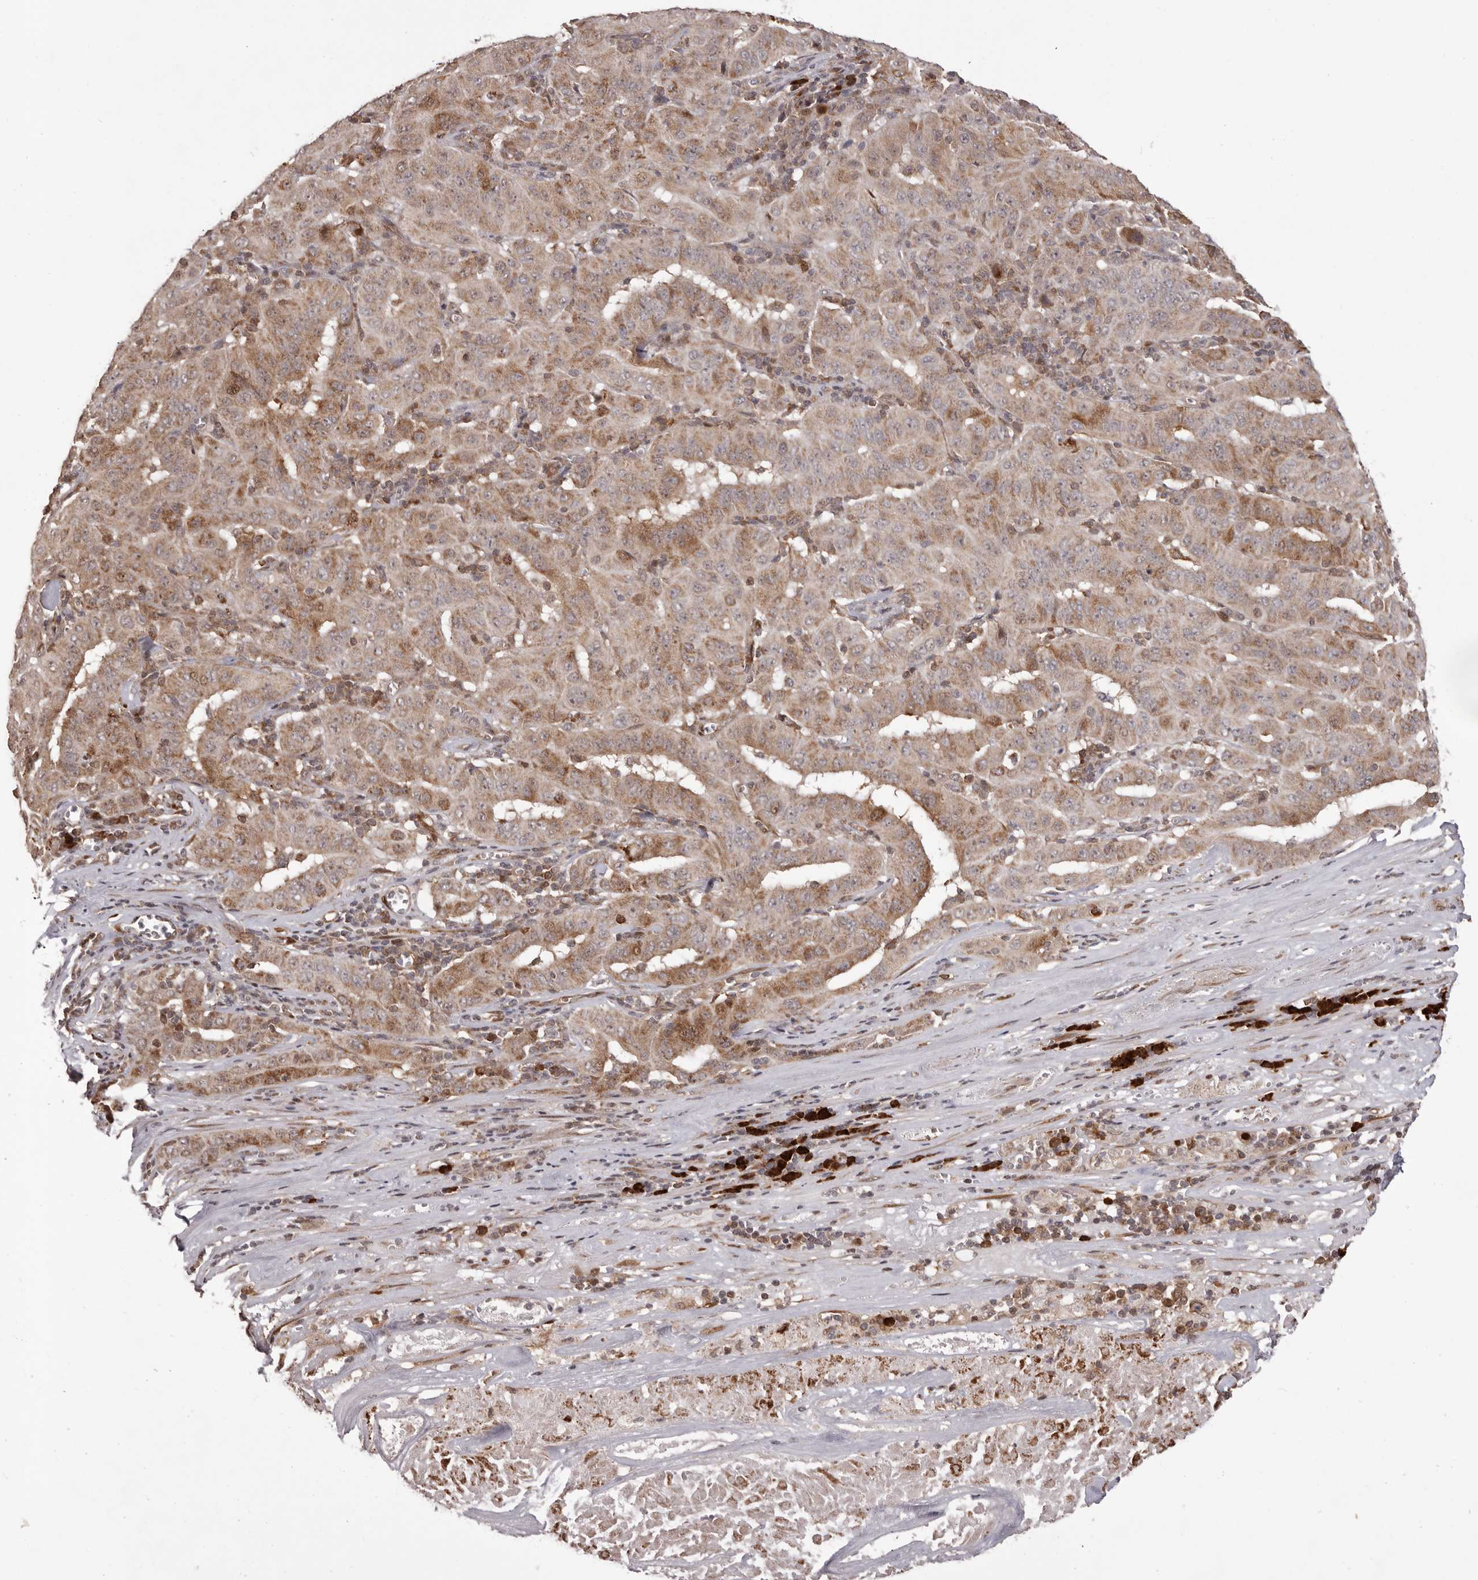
{"staining": {"intensity": "moderate", "quantity": ">75%", "location": "cytoplasmic/membranous"}, "tissue": "pancreatic cancer", "cell_type": "Tumor cells", "image_type": "cancer", "snomed": [{"axis": "morphology", "description": "Adenocarcinoma, NOS"}, {"axis": "topography", "description": "Pancreas"}], "caption": "This is a micrograph of immunohistochemistry staining of pancreatic cancer, which shows moderate positivity in the cytoplasmic/membranous of tumor cells.", "gene": "GFOD1", "patient": {"sex": "male", "age": 63}}